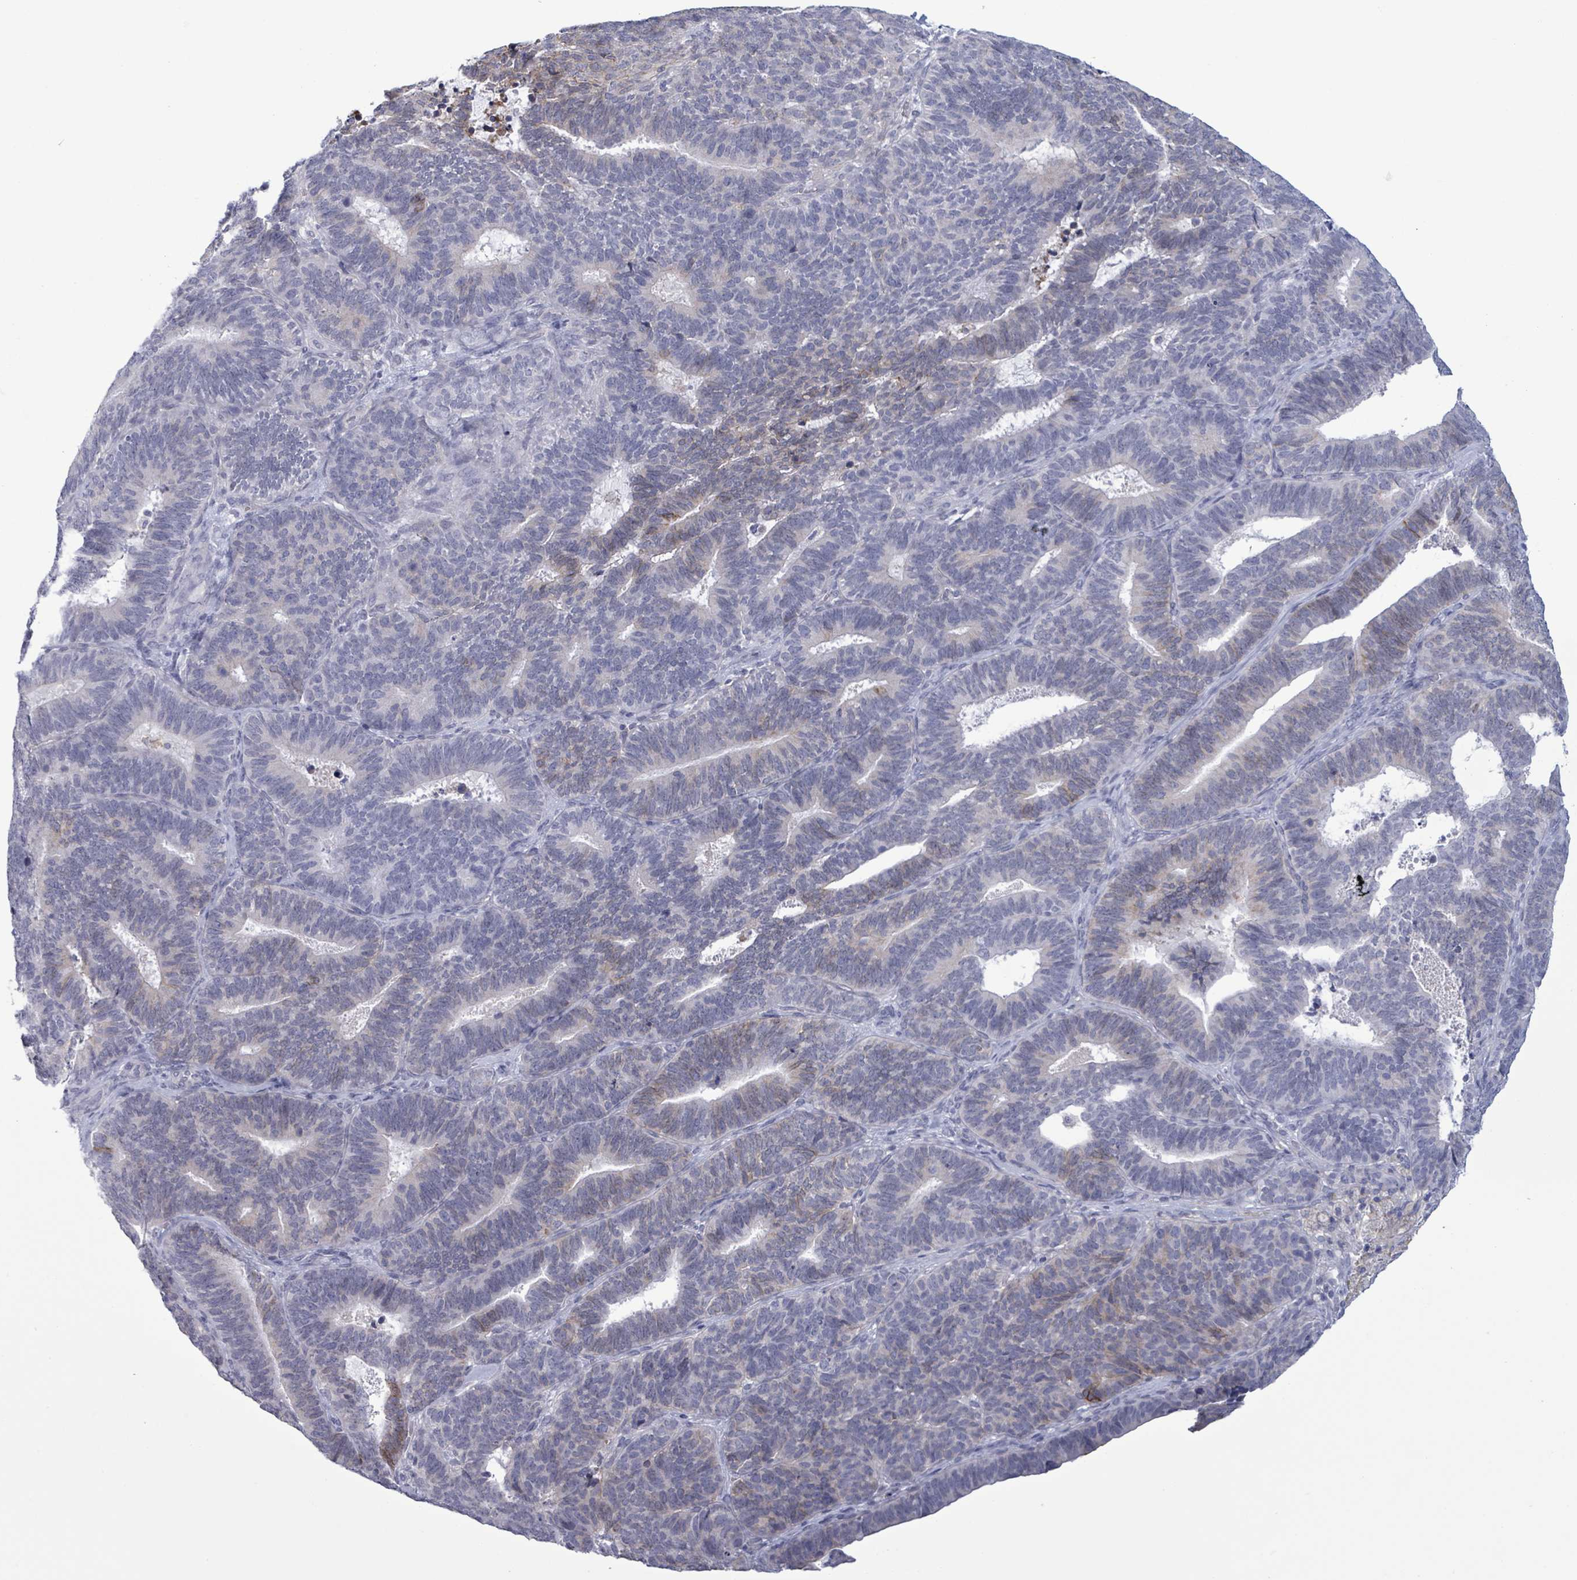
{"staining": {"intensity": "weak", "quantity": "<25%", "location": "cytoplasmic/membranous"}, "tissue": "endometrial cancer", "cell_type": "Tumor cells", "image_type": "cancer", "snomed": [{"axis": "morphology", "description": "Adenocarcinoma, NOS"}, {"axis": "topography", "description": "Endometrium"}], "caption": "Immunohistochemical staining of endometrial cancer (adenocarcinoma) displays no significant staining in tumor cells.", "gene": "BSG", "patient": {"sex": "female", "age": 70}}